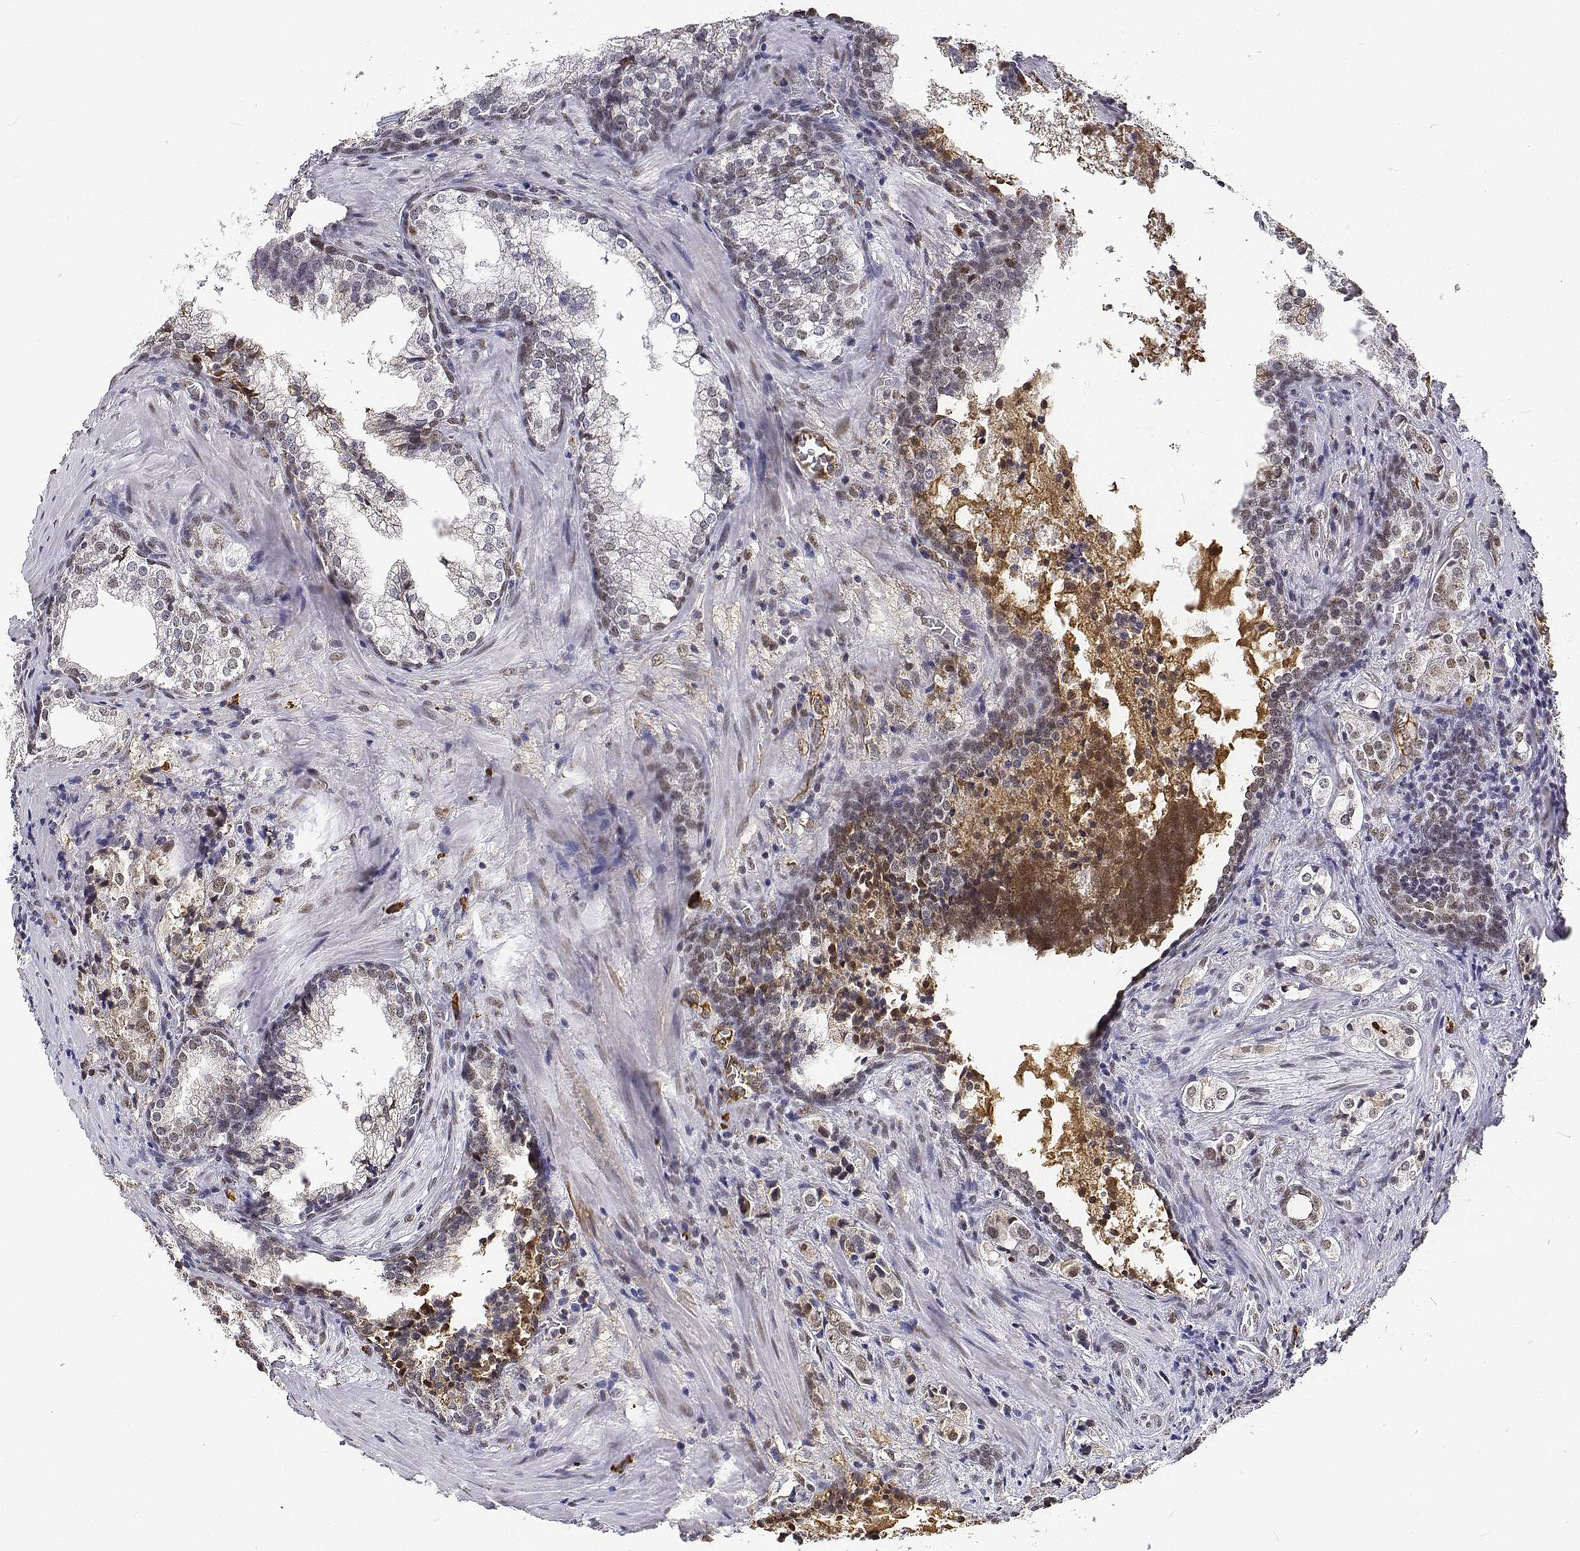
{"staining": {"intensity": "weak", "quantity": "<25%", "location": "nuclear"}, "tissue": "prostate cancer", "cell_type": "Tumor cells", "image_type": "cancer", "snomed": [{"axis": "morphology", "description": "Adenocarcinoma, NOS"}, {"axis": "topography", "description": "Prostate and seminal vesicle, NOS"}], "caption": "An immunohistochemistry image of prostate cancer (adenocarcinoma) is shown. There is no staining in tumor cells of prostate cancer (adenocarcinoma).", "gene": "ATRX", "patient": {"sex": "male", "age": 63}}